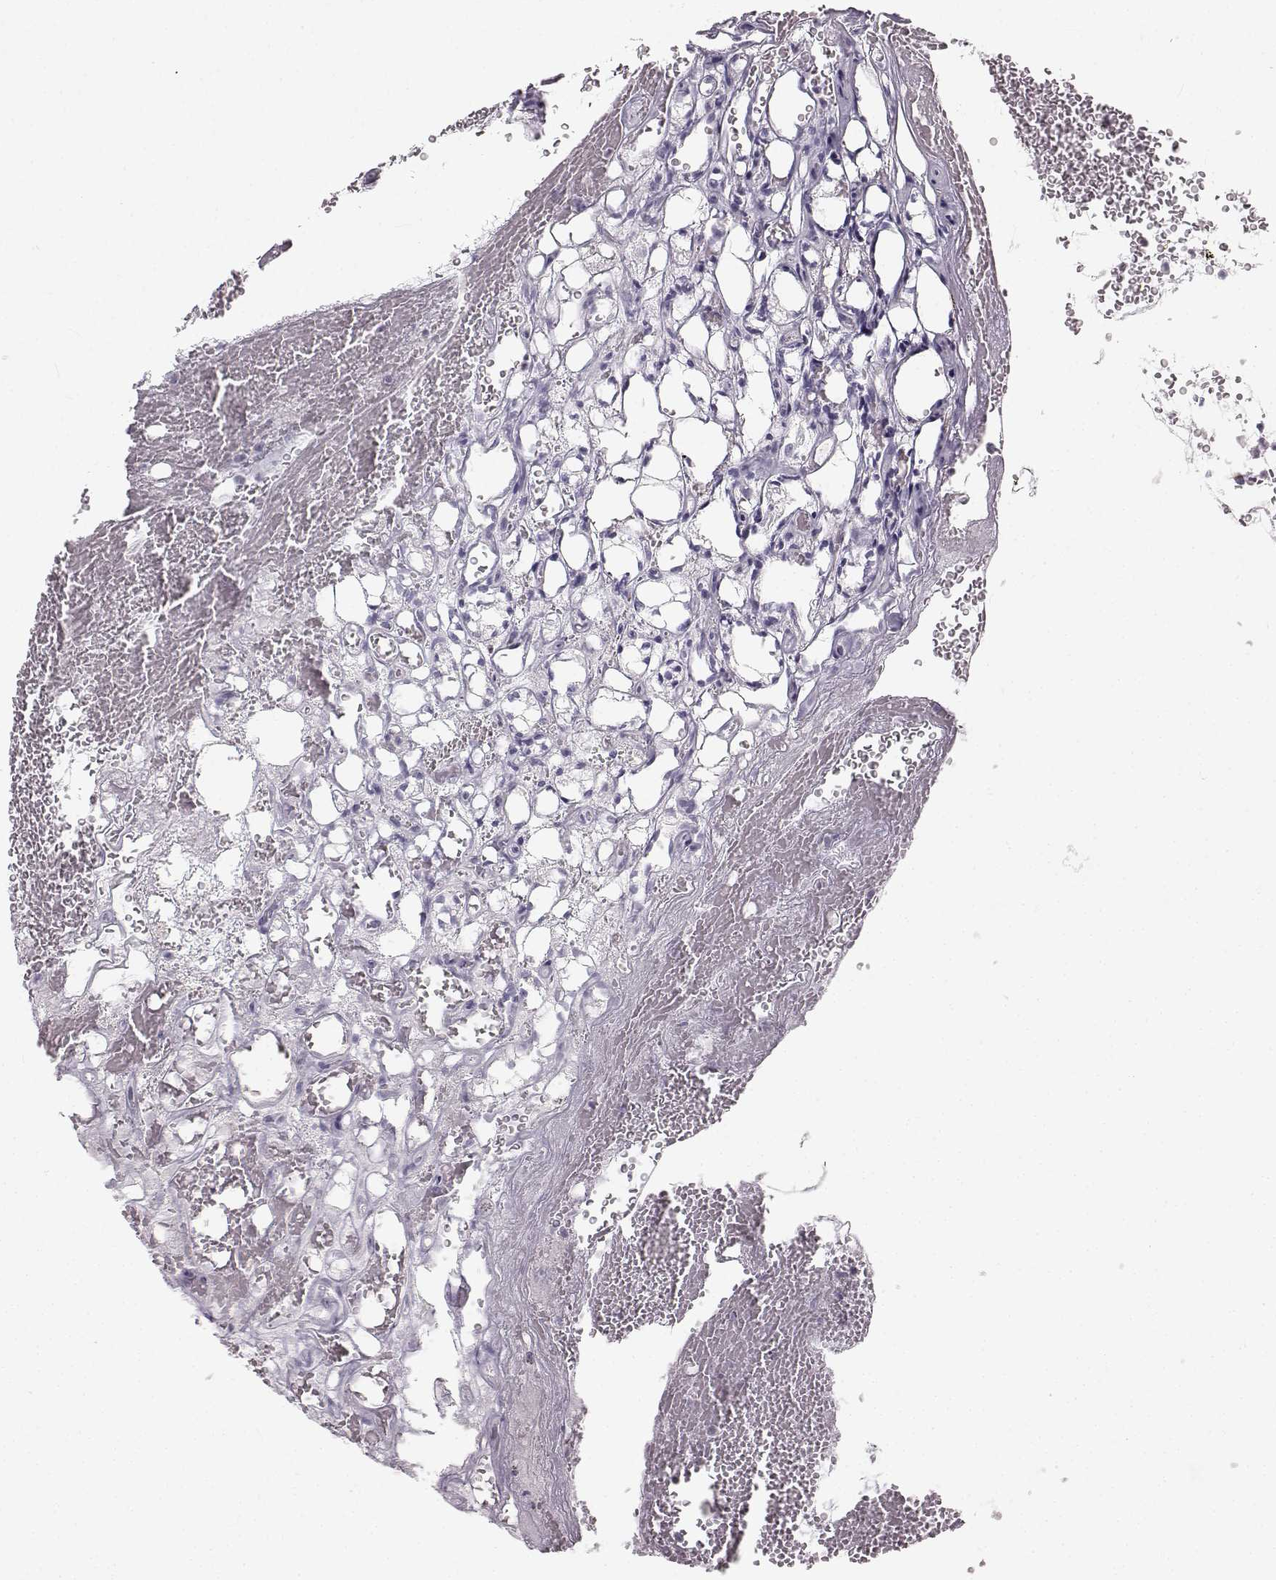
{"staining": {"intensity": "negative", "quantity": "none", "location": "none"}, "tissue": "renal cancer", "cell_type": "Tumor cells", "image_type": "cancer", "snomed": [{"axis": "morphology", "description": "Adenocarcinoma, NOS"}, {"axis": "topography", "description": "Kidney"}], "caption": "Immunohistochemistry histopathology image of renal cancer stained for a protein (brown), which exhibits no positivity in tumor cells.", "gene": "OIP5", "patient": {"sex": "female", "age": 69}}